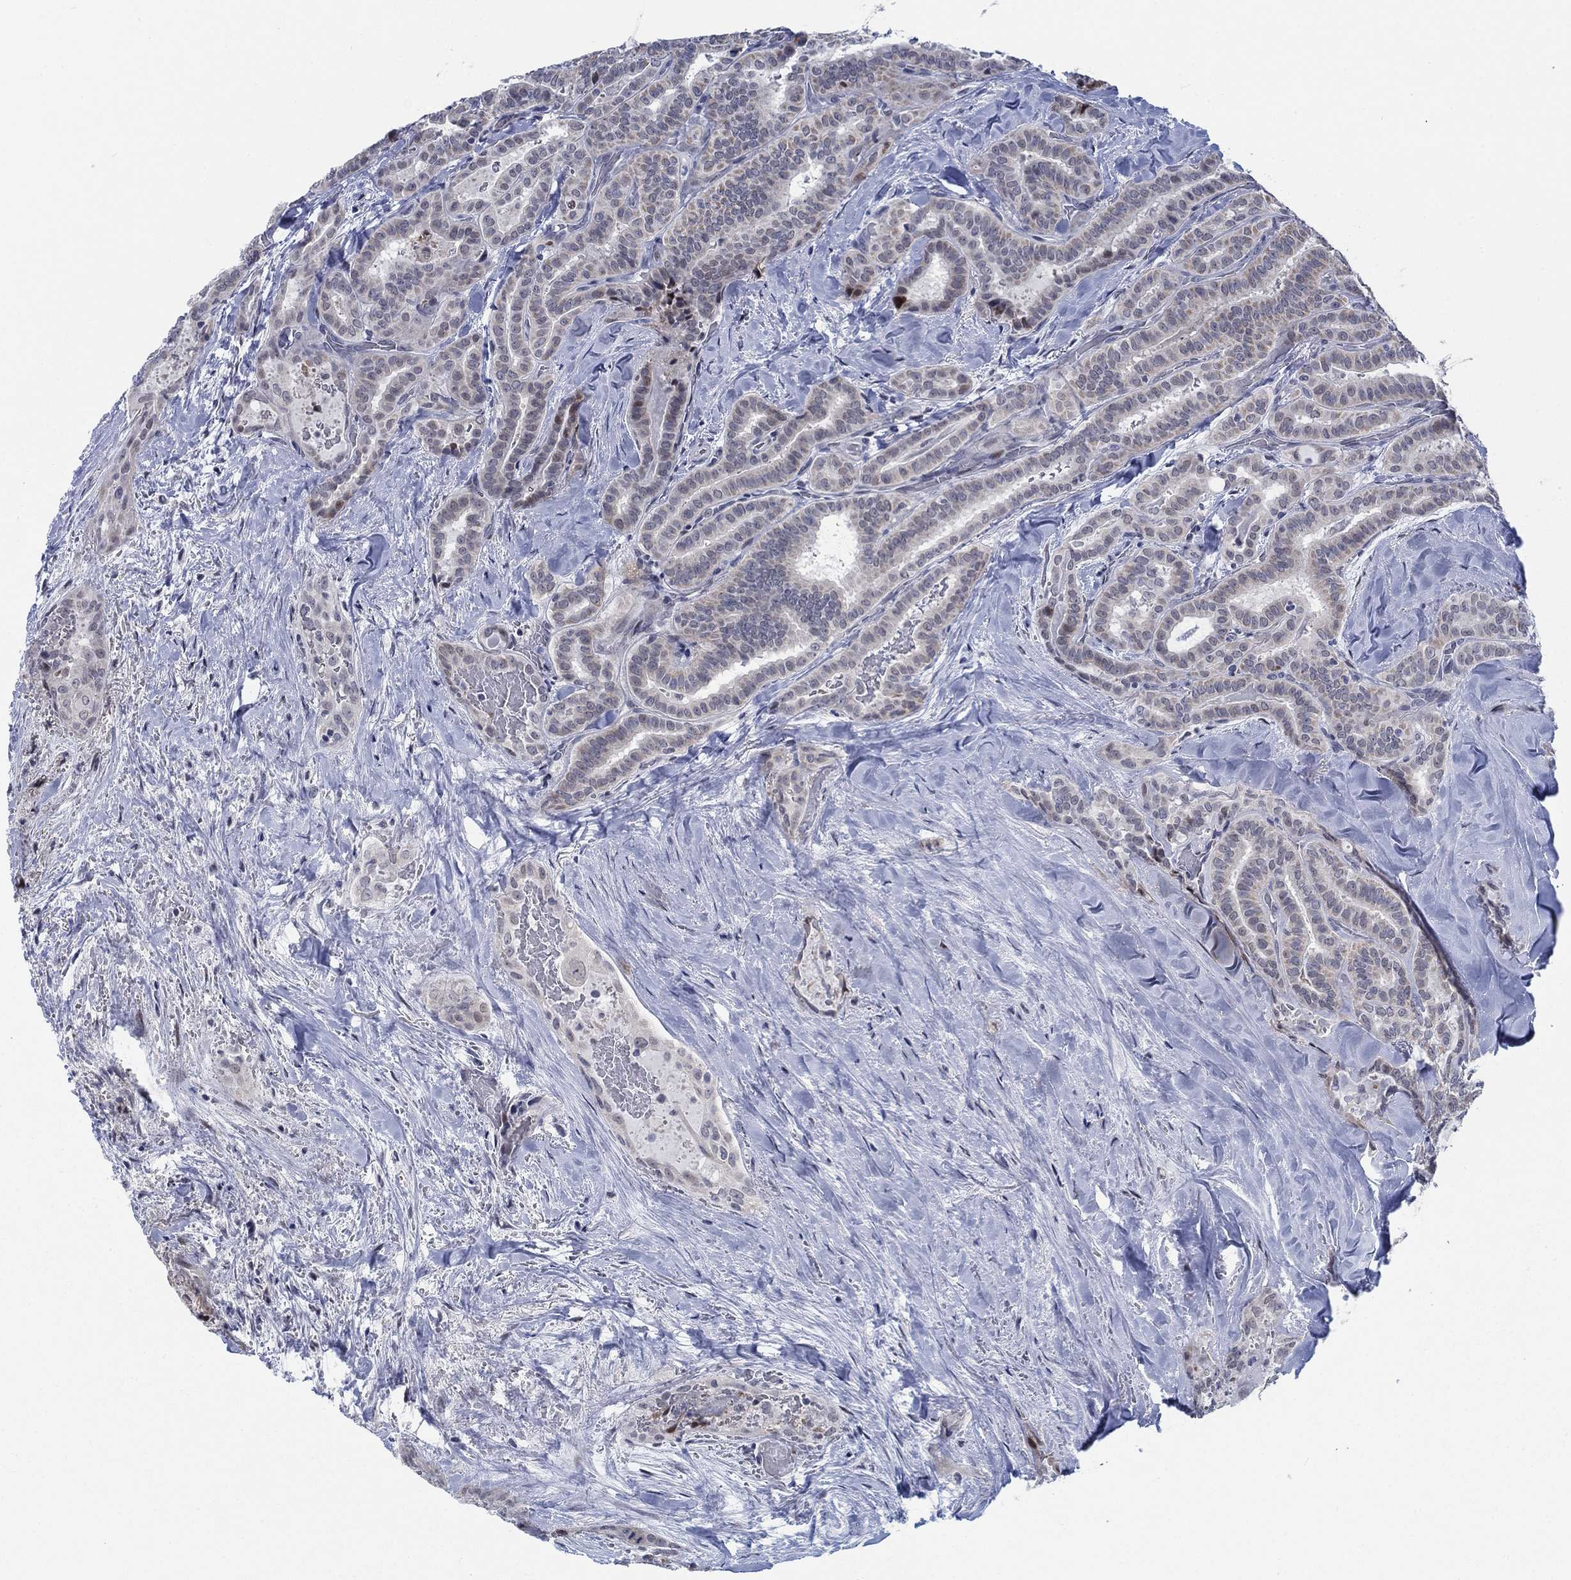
{"staining": {"intensity": "strong", "quantity": "<25%", "location": "cytoplasmic/membranous"}, "tissue": "thyroid cancer", "cell_type": "Tumor cells", "image_type": "cancer", "snomed": [{"axis": "morphology", "description": "Papillary adenocarcinoma, NOS"}, {"axis": "topography", "description": "Thyroid gland"}], "caption": "Thyroid papillary adenocarcinoma stained with a brown dye demonstrates strong cytoplasmic/membranous positive expression in about <25% of tumor cells.", "gene": "NEU3", "patient": {"sex": "female", "age": 39}}